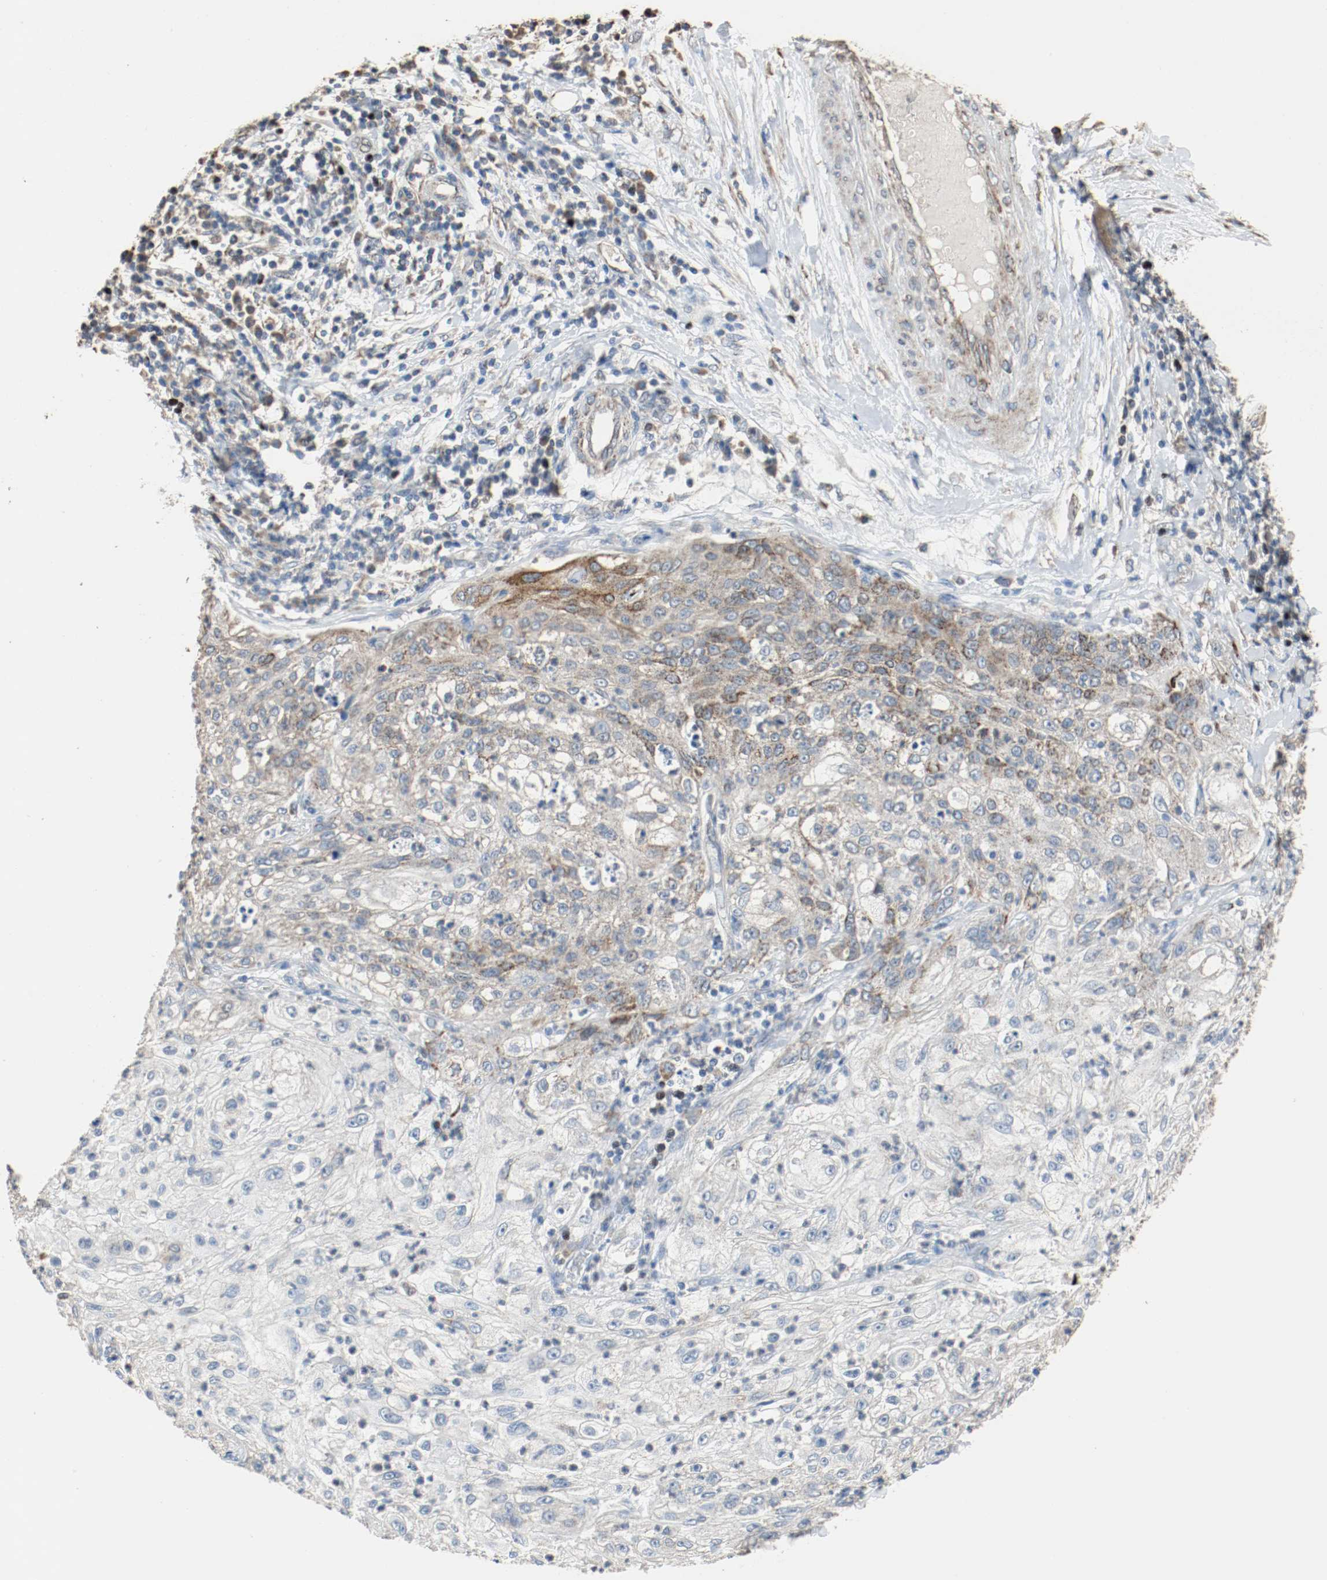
{"staining": {"intensity": "moderate", "quantity": "25%-75%", "location": "cytoplasmic/membranous"}, "tissue": "lung cancer", "cell_type": "Tumor cells", "image_type": "cancer", "snomed": [{"axis": "morphology", "description": "Inflammation, NOS"}, {"axis": "morphology", "description": "Squamous cell carcinoma, NOS"}, {"axis": "topography", "description": "Lymph node"}, {"axis": "topography", "description": "Soft tissue"}, {"axis": "topography", "description": "Lung"}], "caption": "Approximately 25%-75% of tumor cells in human lung cancer (squamous cell carcinoma) exhibit moderate cytoplasmic/membranous protein positivity as visualized by brown immunohistochemical staining.", "gene": "ALDH4A1", "patient": {"sex": "male", "age": 66}}